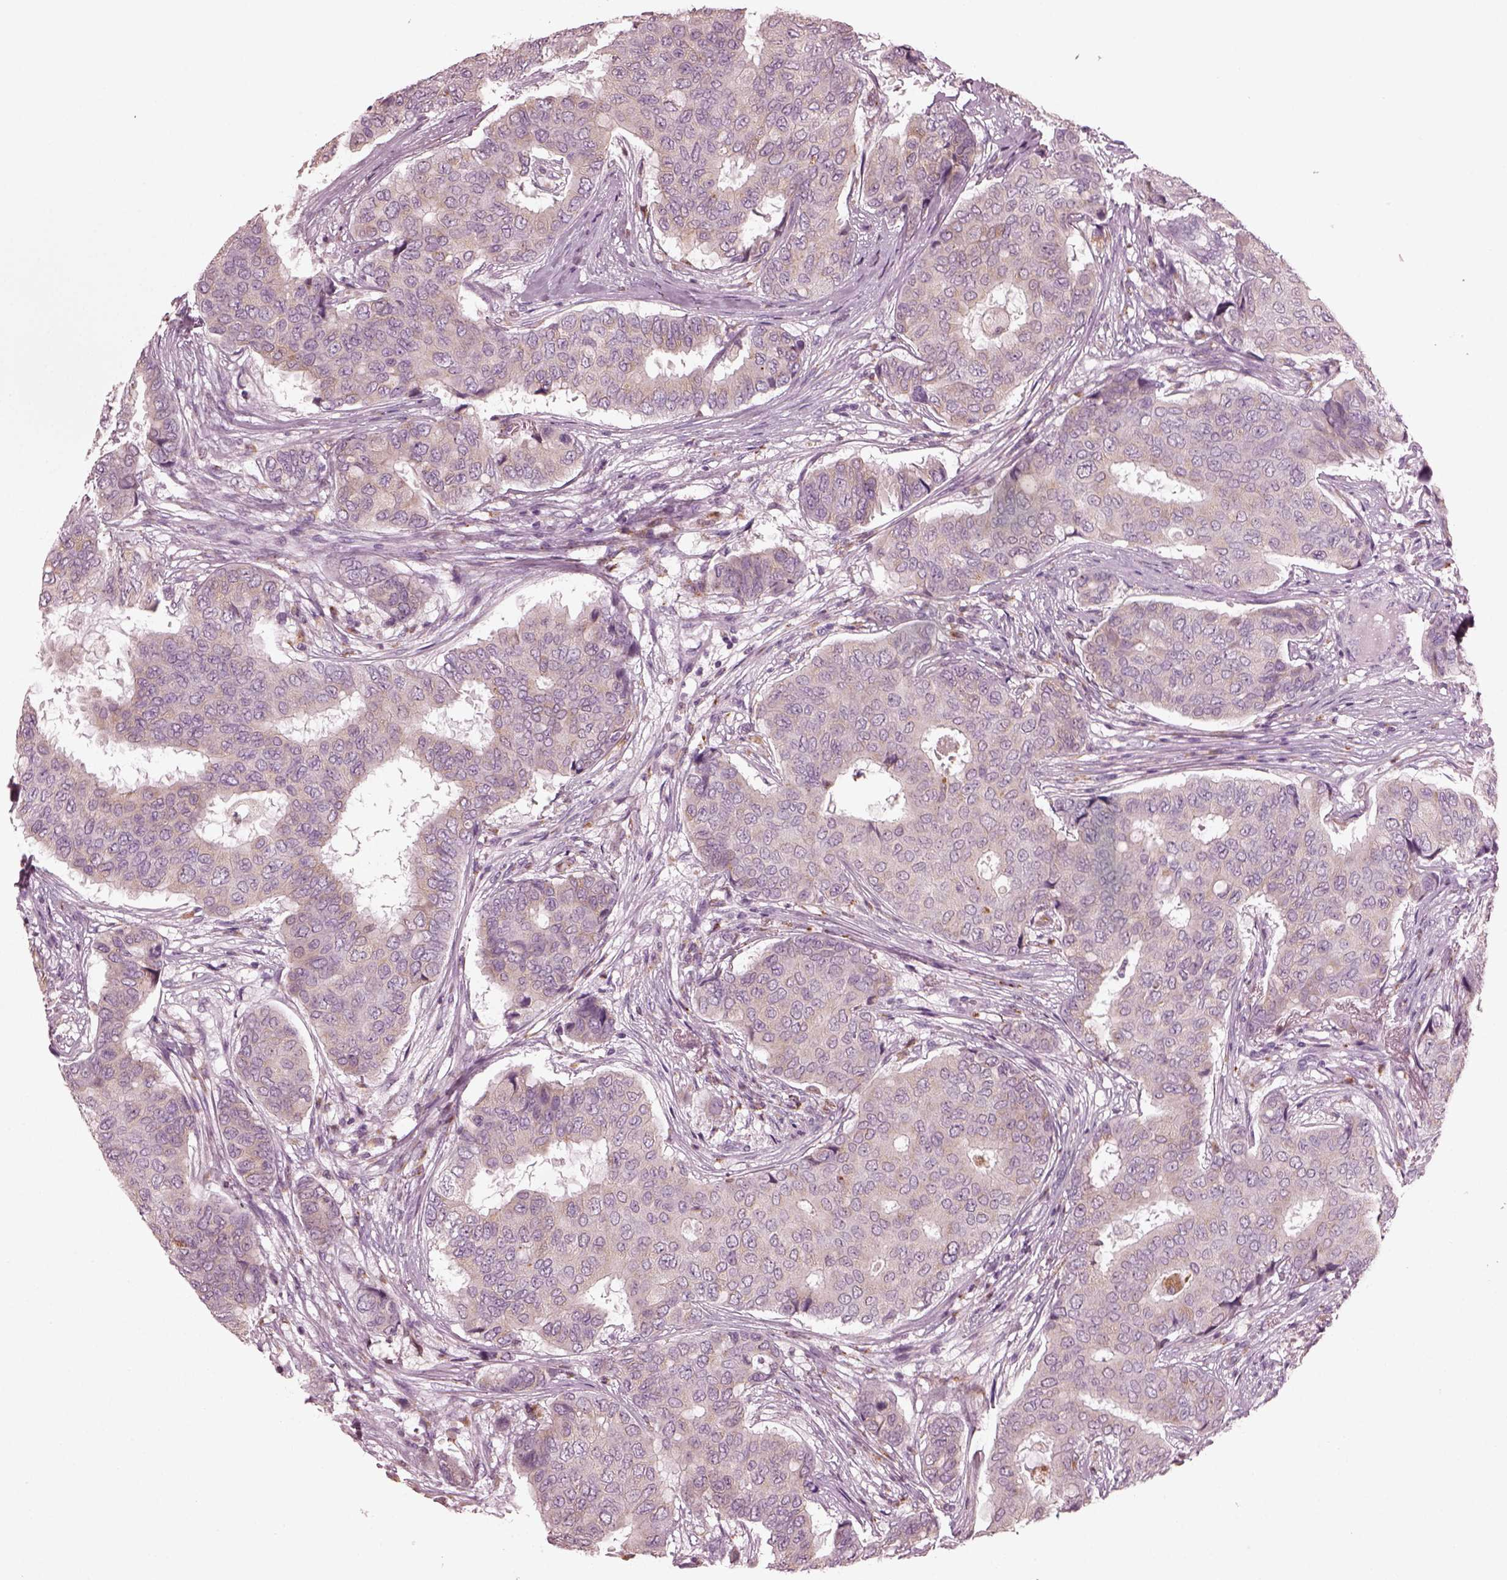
{"staining": {"intensity": "negative", "quantity": "none", "location": "none"}, "tissue": "breast cancer", "cell_type": "Tumor cells", "image_type": "cancer", "snomed": [{"axis": "morphology", "description": "Duct carcinoma"}, {"axis": "topography", "description": "Breast"}], "caption": "Human breast cancer (invasive ductal carcinoma) stained for a protein using immunohistochemistry reveals no positivity in tumor cells.", "gene": "SLAMF8", "patient": {"sex": "female", "age": 75}}